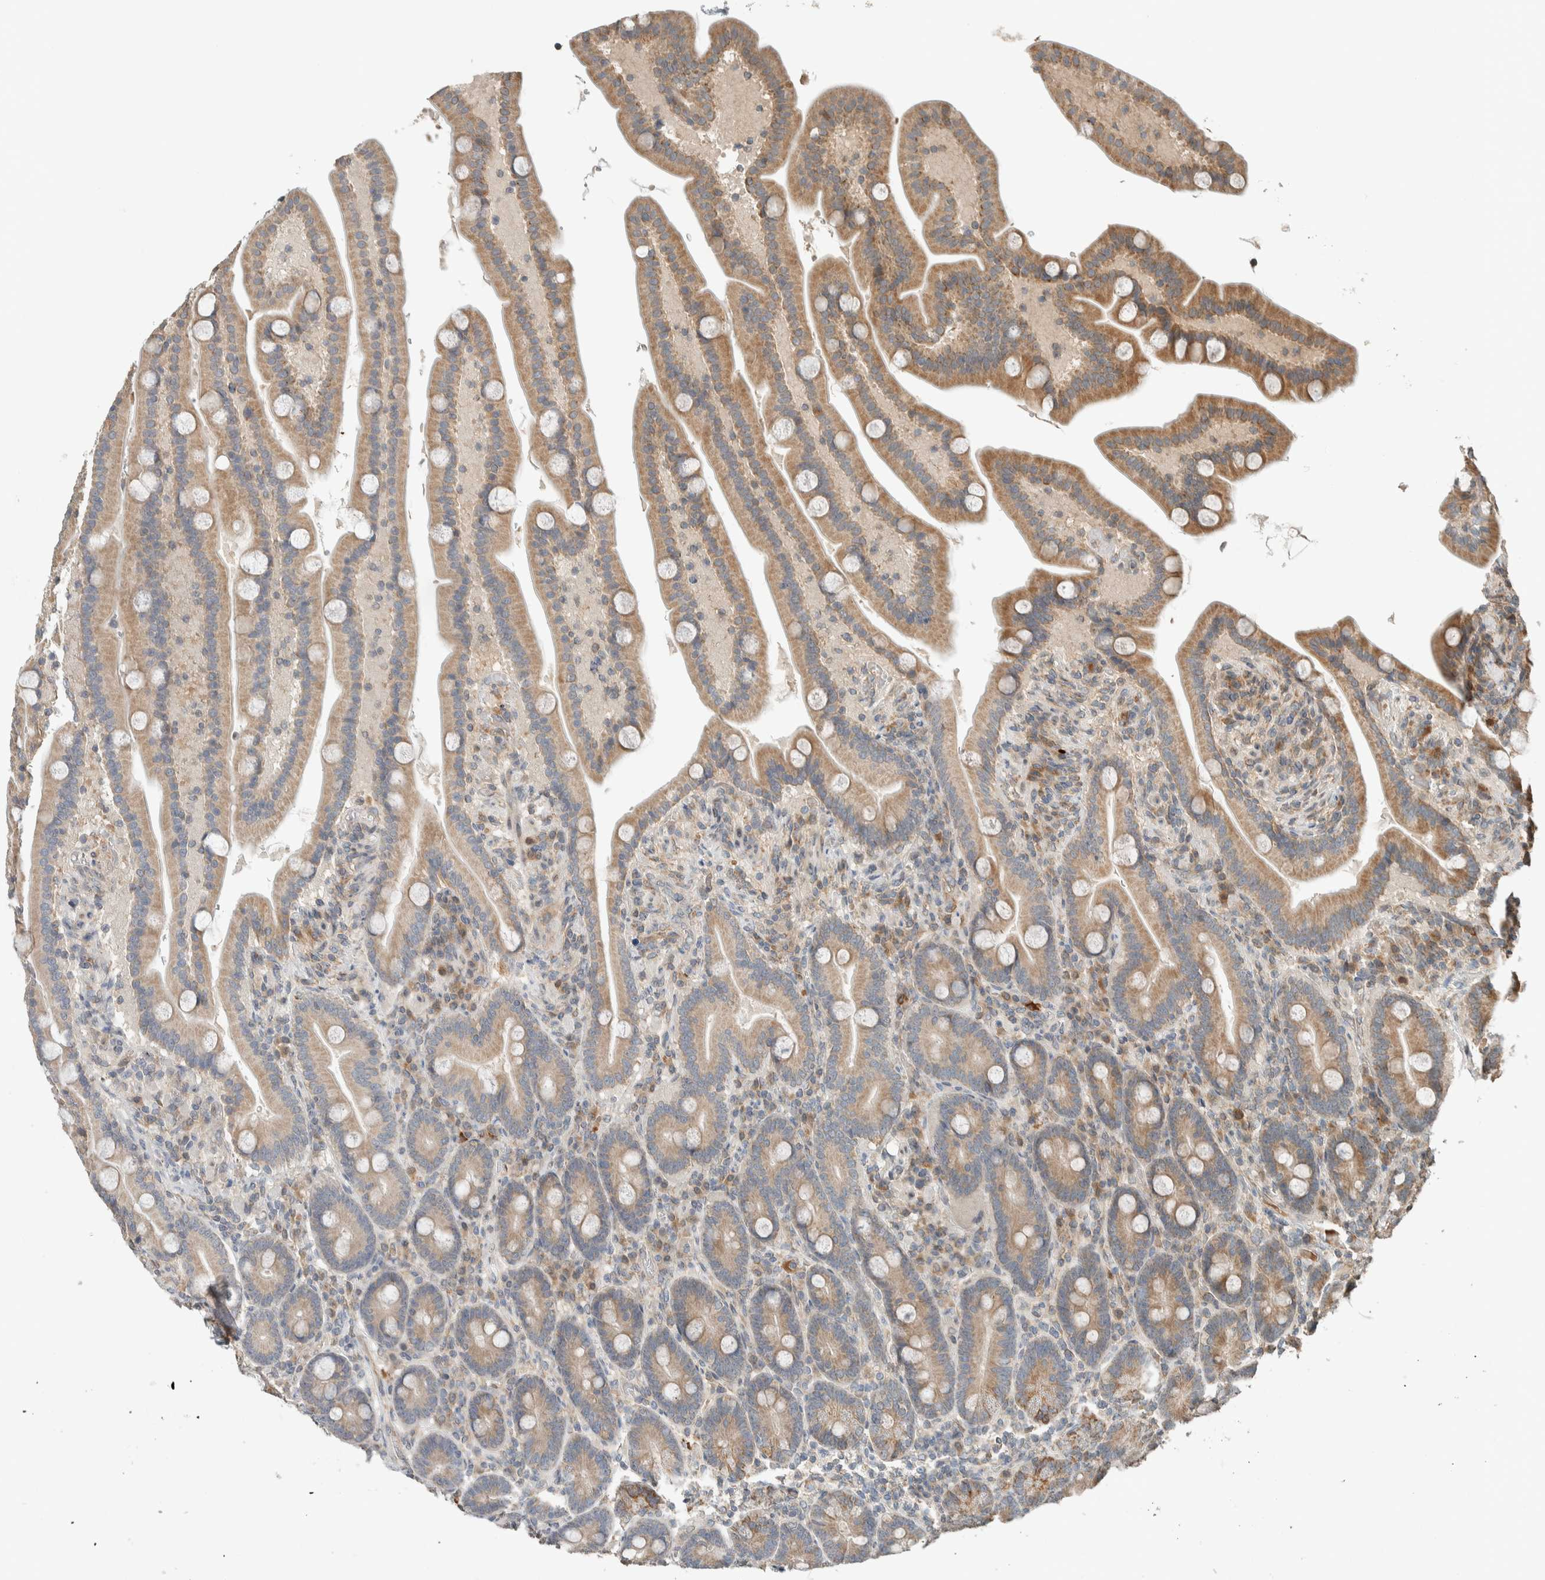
{"staining": {"intensity": "moderate", "quantity": ">75%", "location": "cytoplasmic/membranous"}, "tissue": "duodenum", "cell_type": "Glandular cells", "image_type": "normal", "snomed": [{"axis": "morphology", "description": "Normal tissue, NOS"}, {"axis": "topography", "description": "Duodenum"}], "caption": "Duodenum stained with immunohistochemistry shows moderate cytoplasmic/membranous staining in approximately >75% of glandular cells.", "gene": "NBR1", "patient": {"sex": "male", "age": 54}}